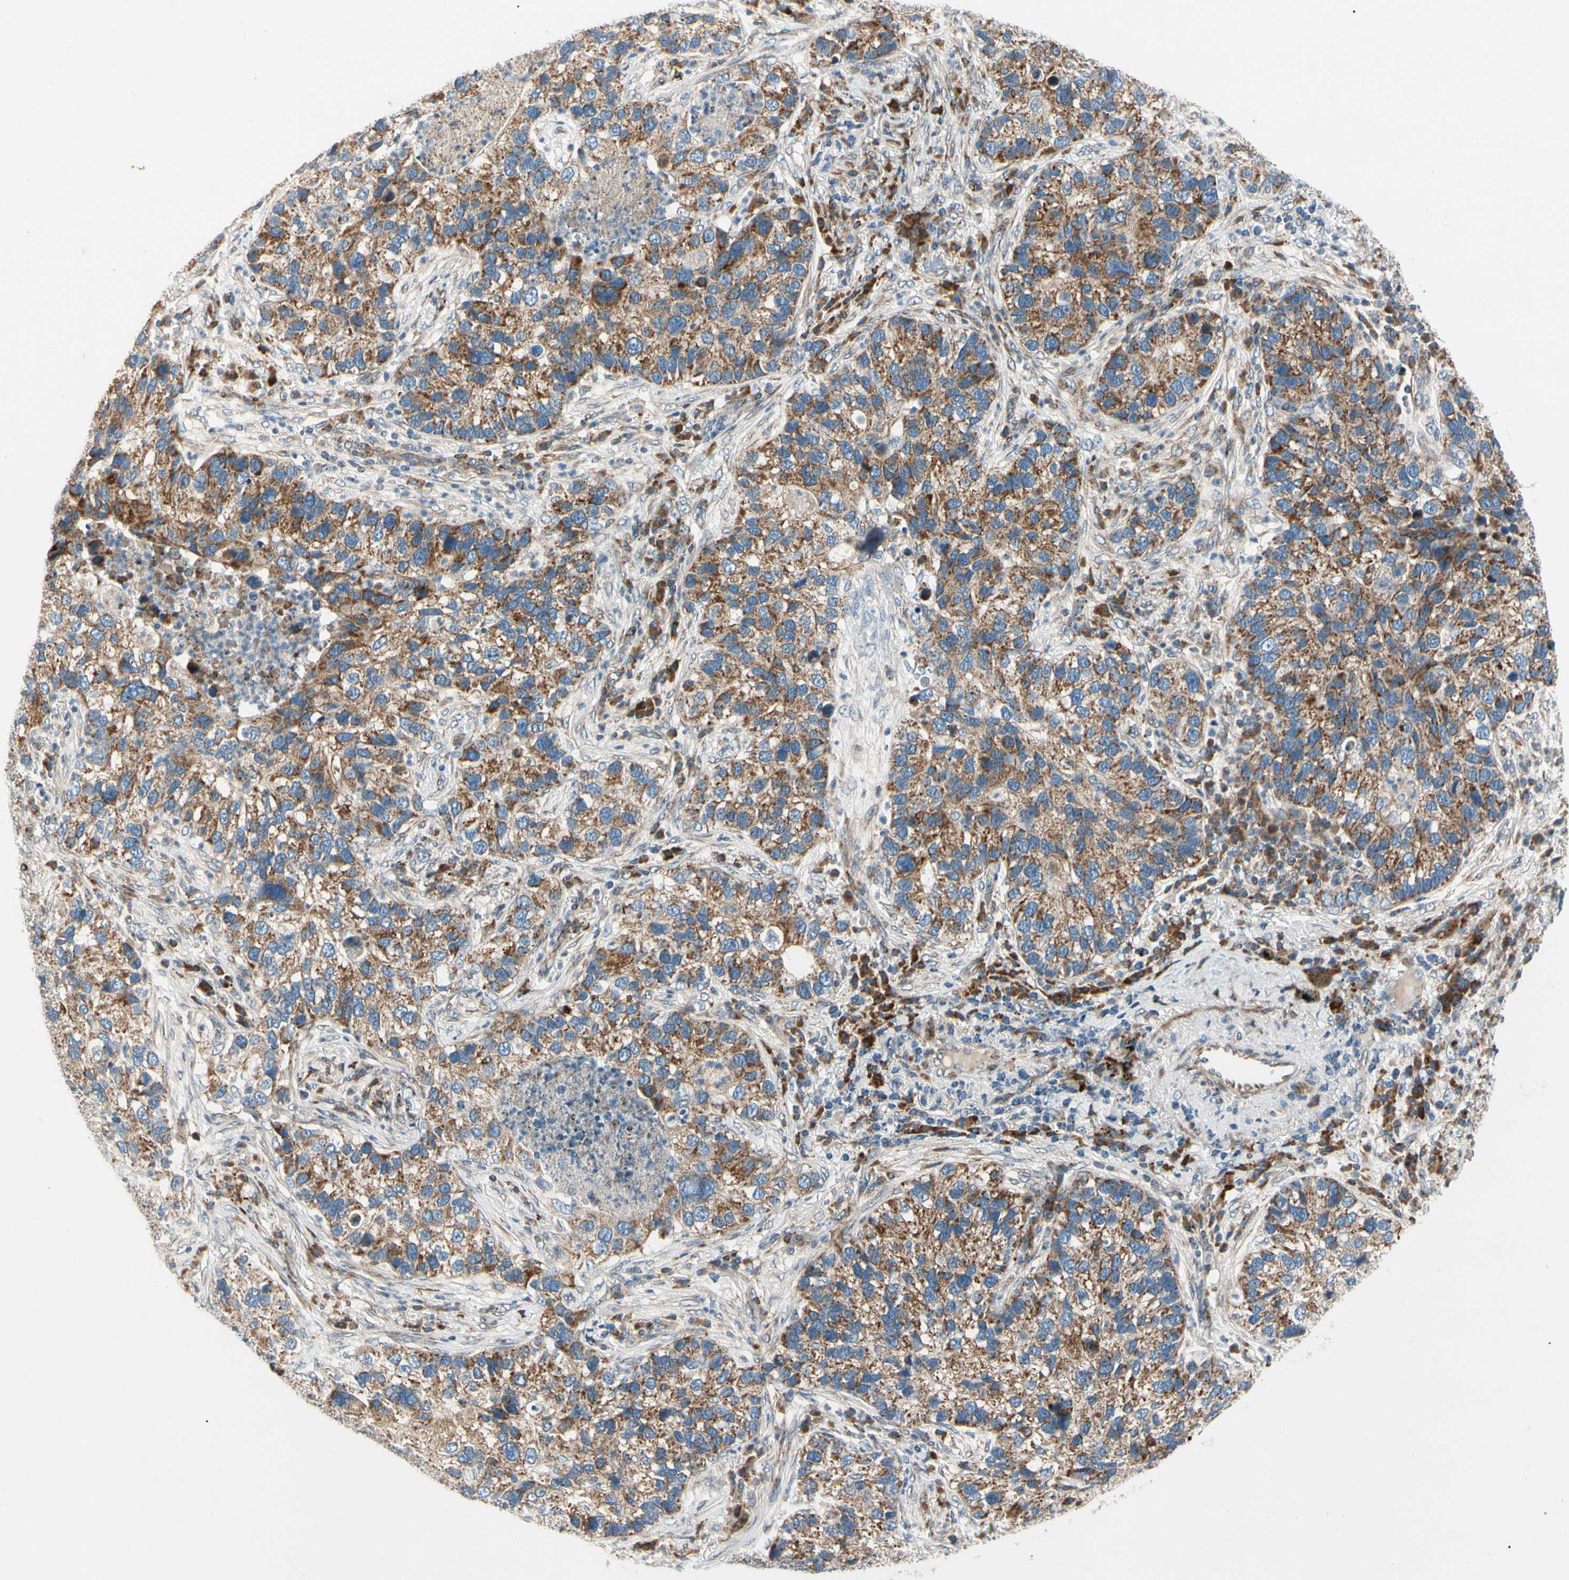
{"staining": {"intensity": "moderate", "quantity": ">75%", "location": "cytoplasmic/membranous"}, "tissue": "lung cancer", "cell_type": "Tumor cells", "image_type": "cancer", "snomed": [{"axis": "morphology", "description": "Normal tissue, NOS"}, {"axis": "morphology", "description": "Adenocarcinoma, NOS"}, {"axis": "topography", "description": "Bronchus"}, {"axis": "topography", "description": "Lung"}], "caption": "This micrograph exhibits immunohistochemistry staining of human lung cancer (adenocarcinoma), with medium moderate cytoplasmic/membranous expression in approximately >75% of tumor cells.", "gene": "MRPL9", "patient": {"sex": "male", "age": 54}}